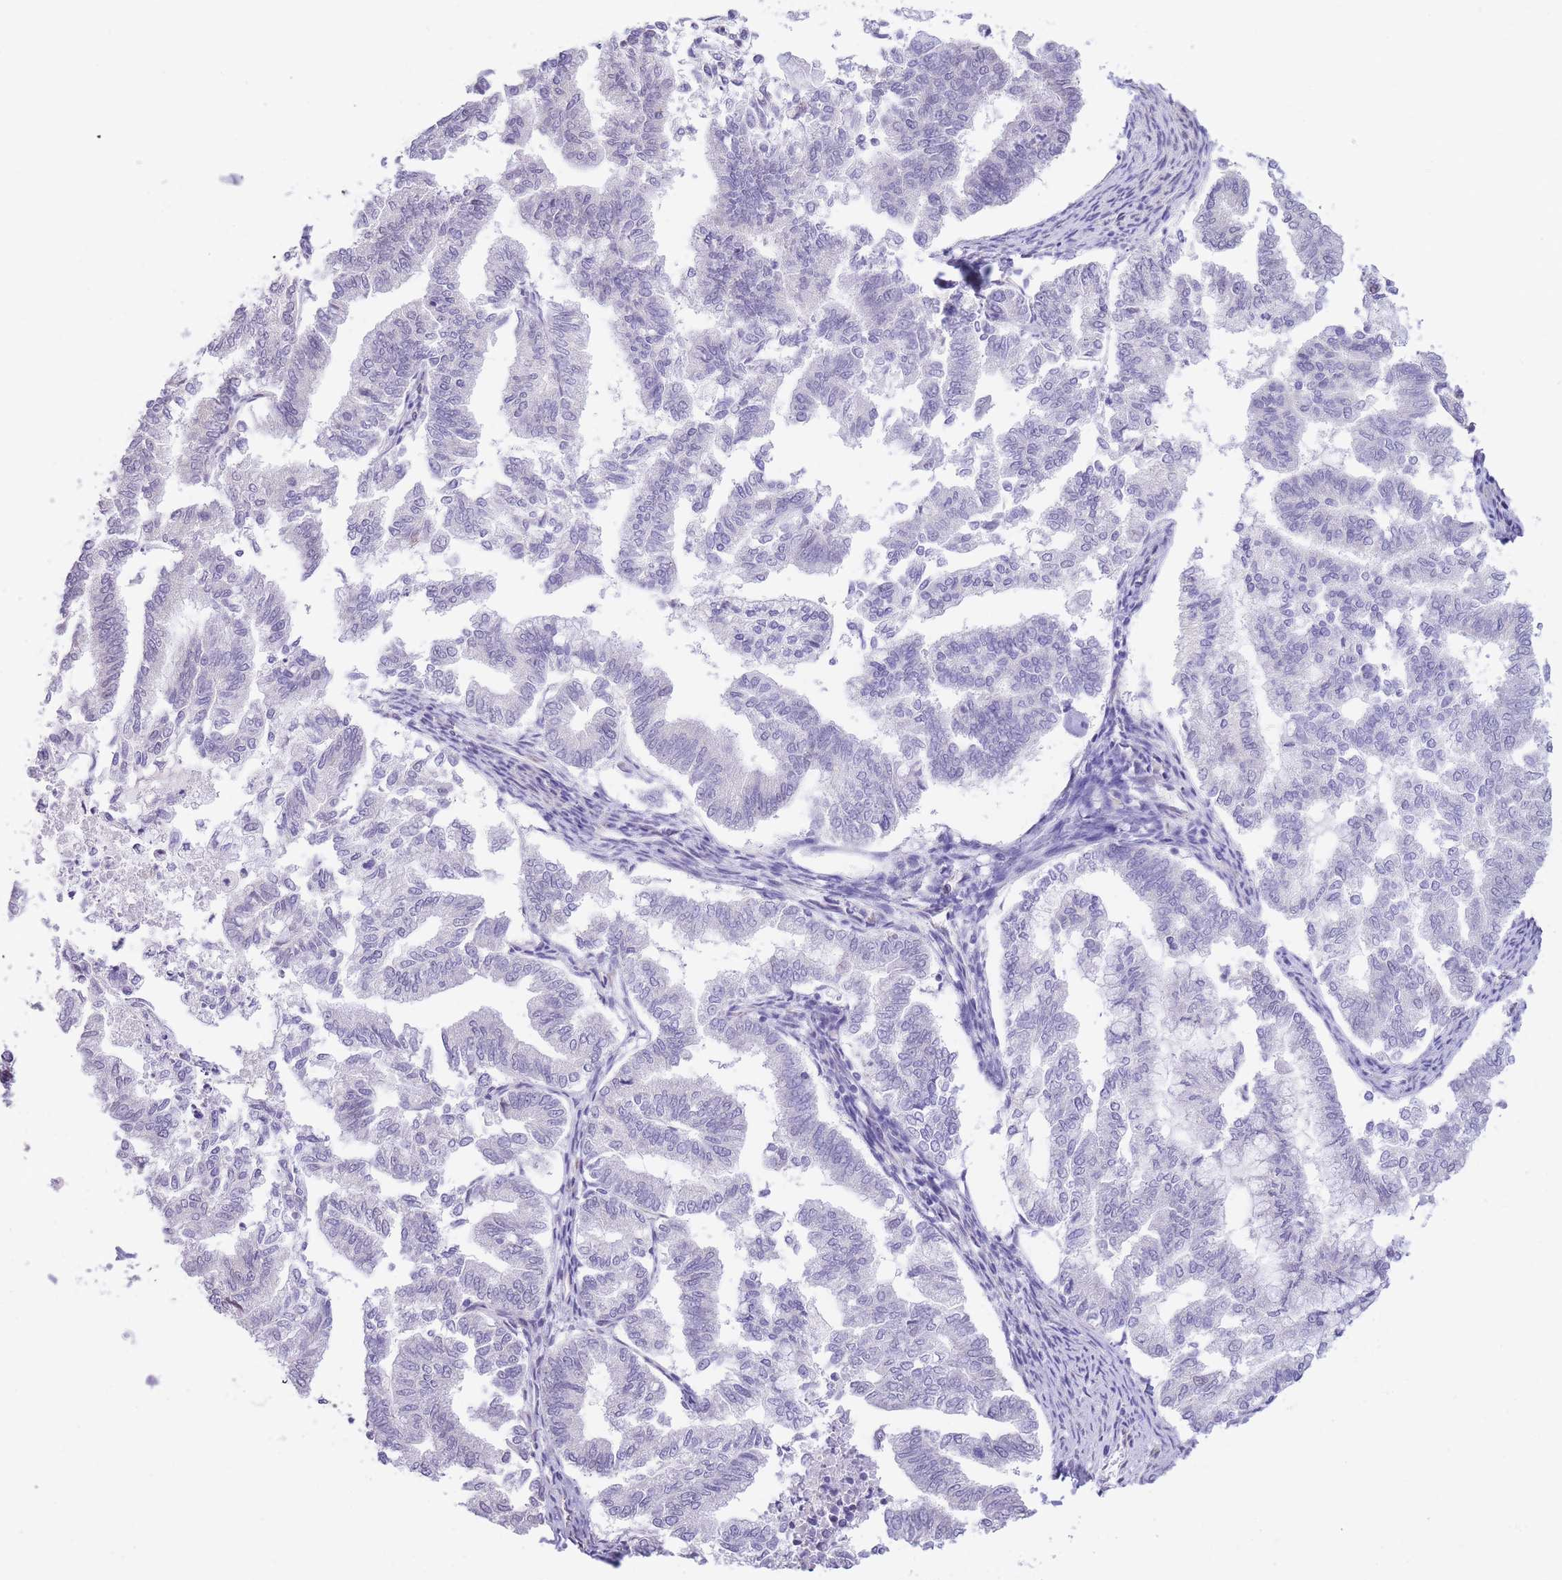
{"staining": {"intensity": "negative", "quantity": "none", "location": "none"}, "tissue": "endometrial cancer", "cell_type": "Tumor cells", "image_type": "cancer", "snomed": [{"axis": "morphology", "description": "Adenocarcinoma, NOS"}, {"axis": "topography", "description": "Endometrium"}], "caption": "Tumor cells show no significant staining in adenocarcinoma (endometrial).", "gene": "PSG8", "patient": {"sex": "female", "age": 79}}